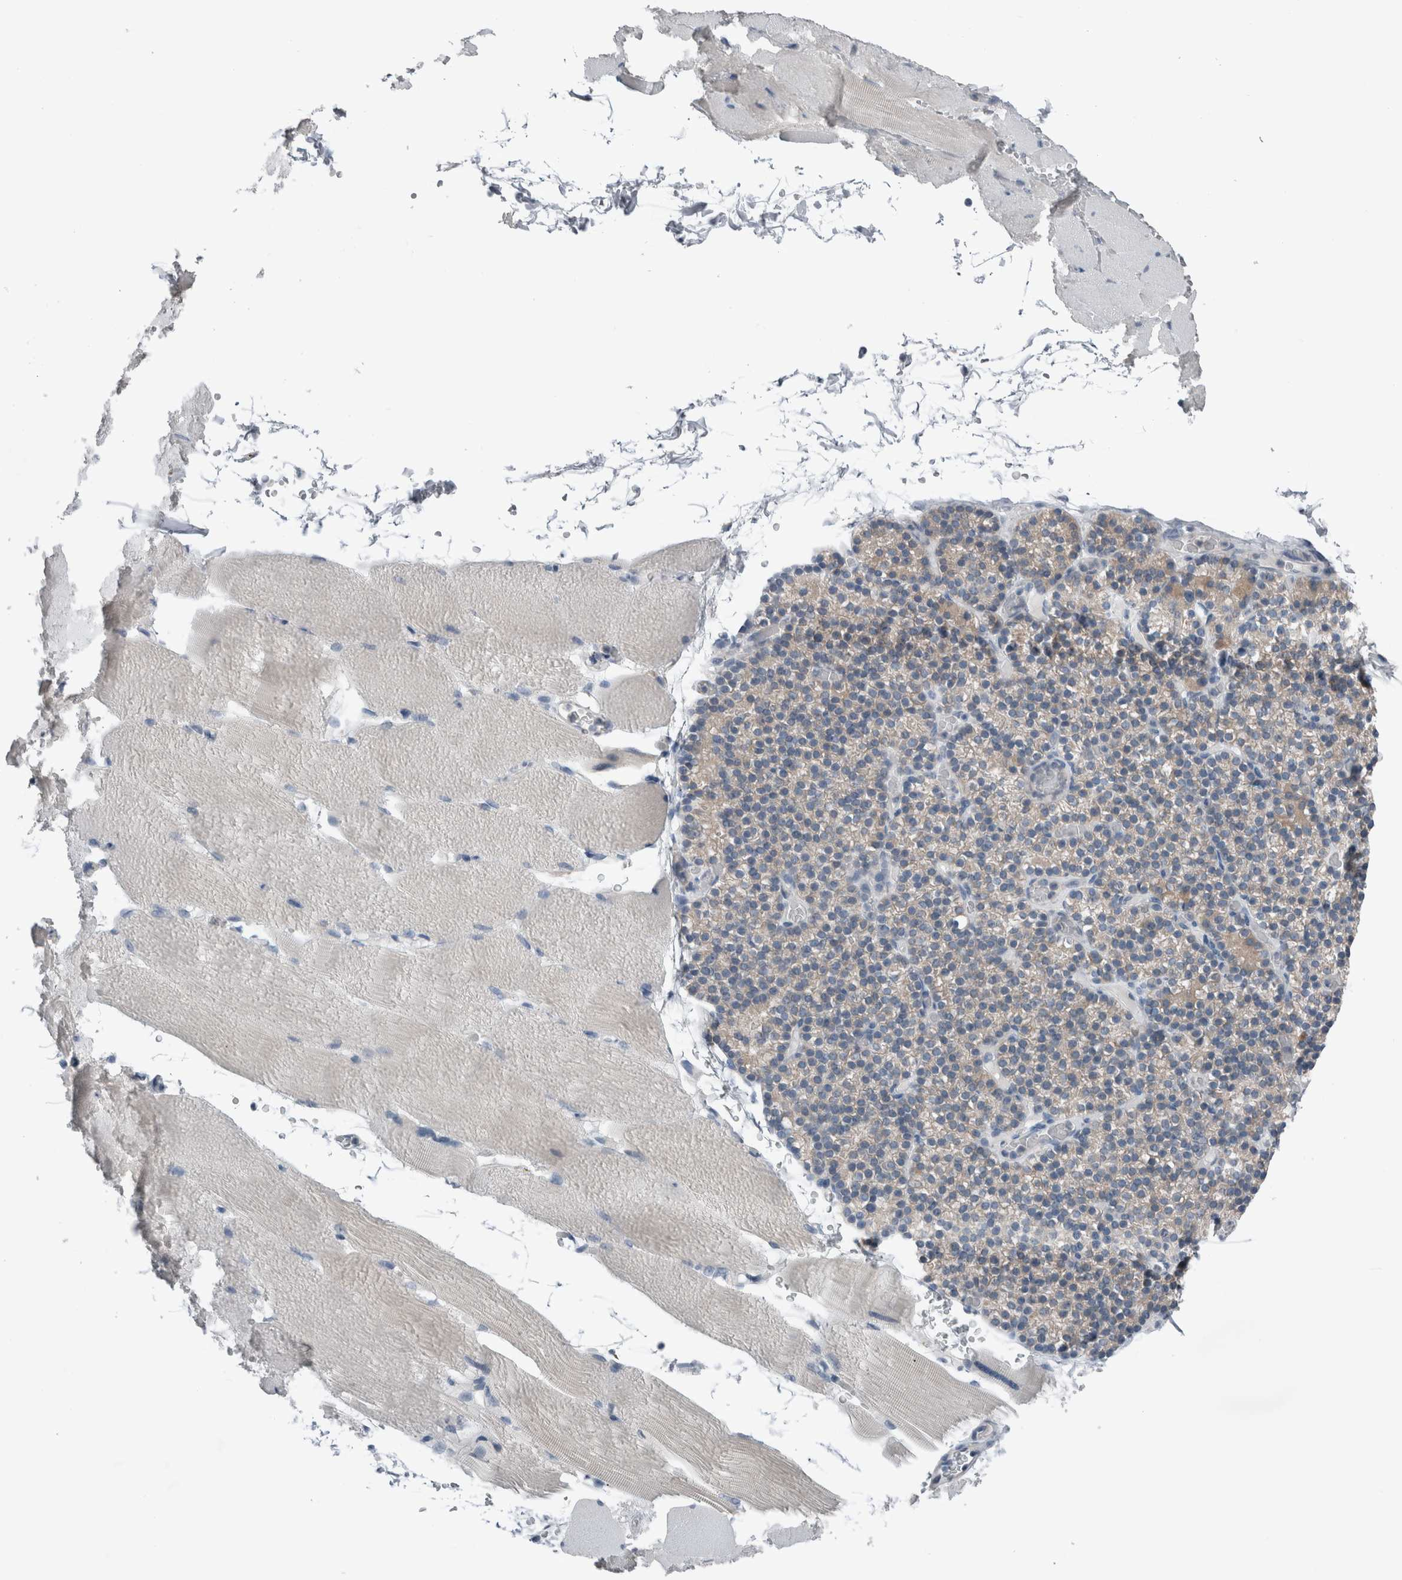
{"staining": {"intensity": "negative", "quantity": "none", "location": "none"}, "tissue": "skeletal muscle", "cell_type": "Myocytes", "image_type": "normal", "snomed": [{"axis": "morphology", "description": "Normal tissue, NOS"}, {"axis": "topography", "description": "Skeletal muscle"}, {"axis": "topography", "description": "Parathyroid gland"}], "caption": "This is an IHC image of normal human skeletal muscle. There is no positivity in myocytes.", "gene": "CRNN", "patient": {"sex": "female", "age": 37}}